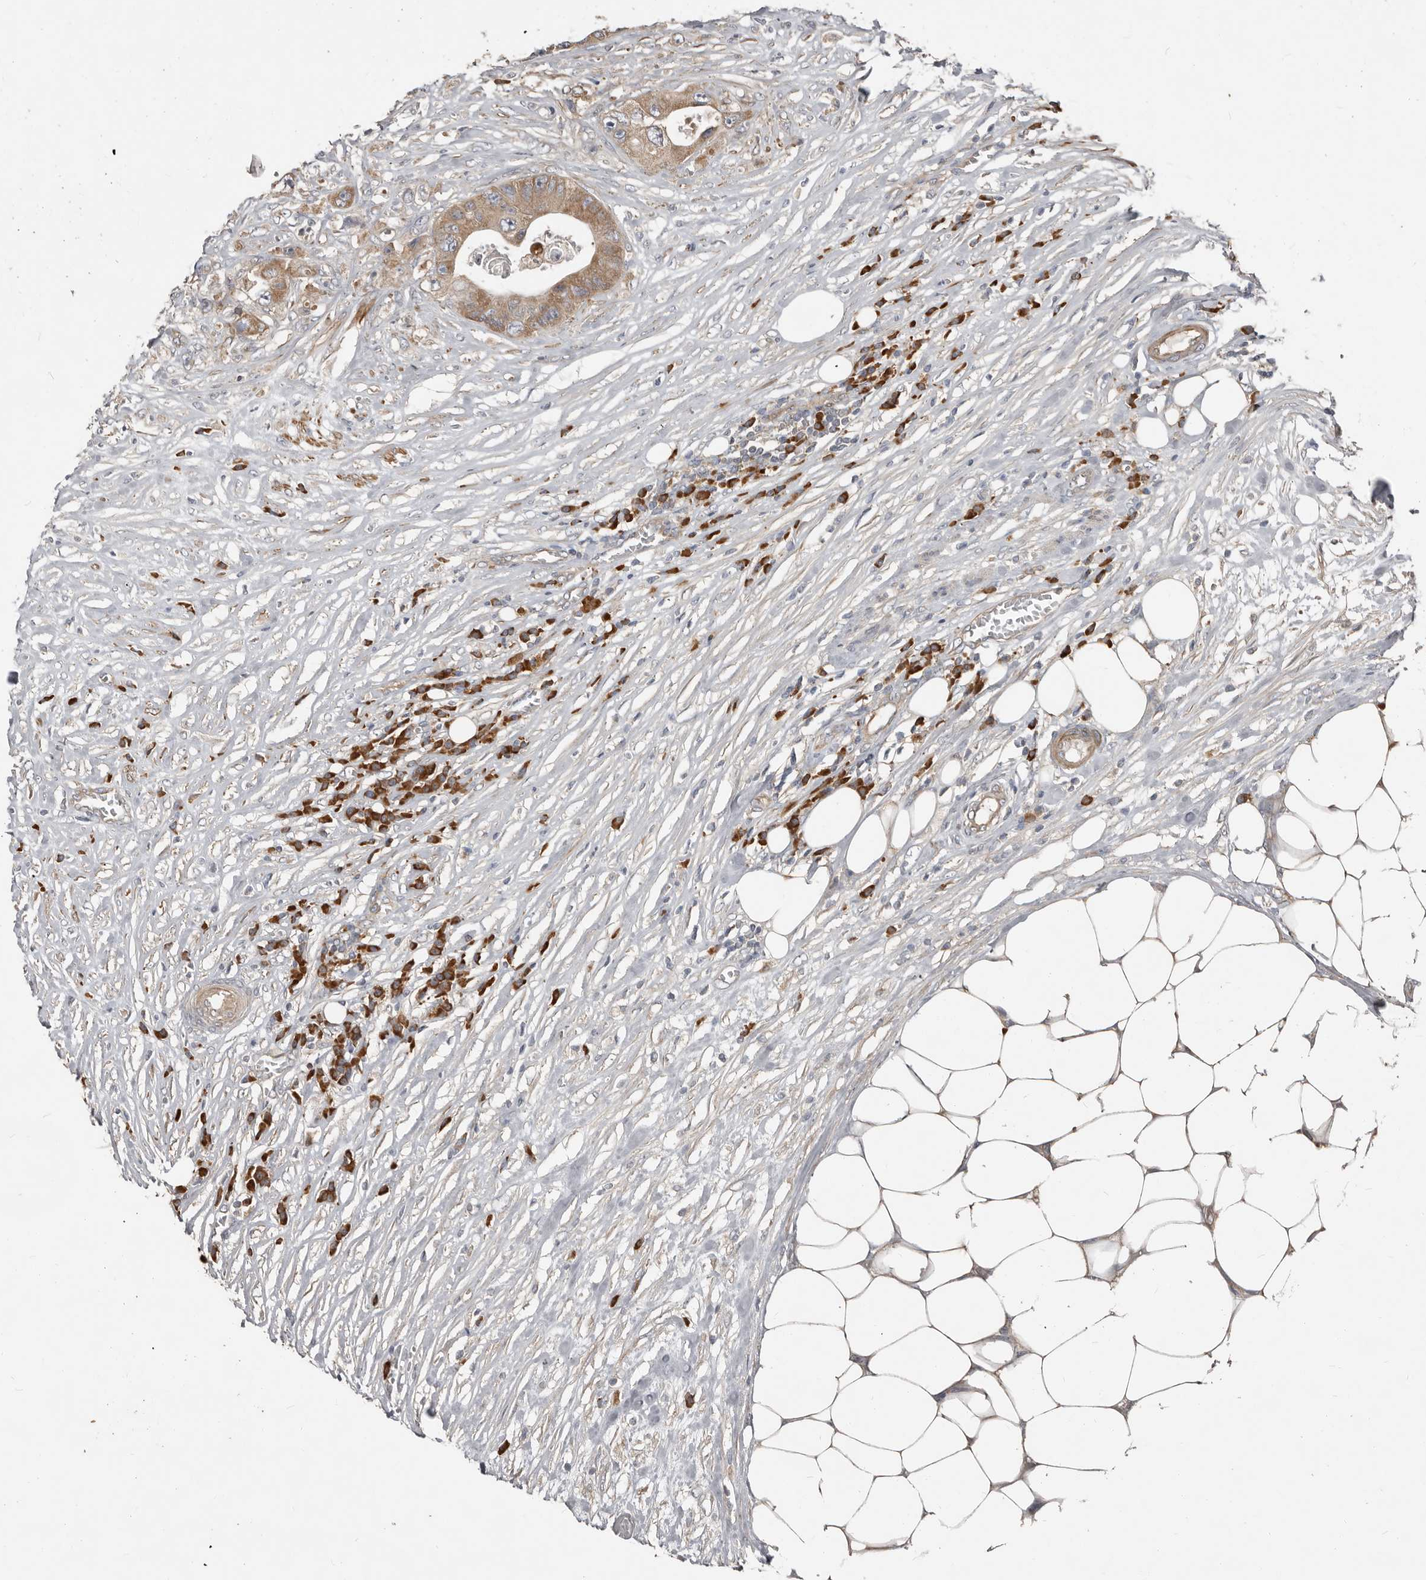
{"staining": {"intensity": "moderate", "quantity": ">75%", "location": "cytoplasmic/membranous"}, "tissue": "colorectal cancer", "cell_type": "Tumor cells", "image_type": "cancer", "snomed": [{"axis": "morphology", "description": "Adenocarcinoma, NOS"}, {"axis": "topography", "description": "Colon"}], "caption": "The photomicrograph exhibits staining of colorectal cancer (adenocarcinoma), revealing moderate cytoplasmic/membranous protein expression (brown color) within tumor cells.", "gene": "AKNAD1", "patient": {"sex": "female", "age": 46}}